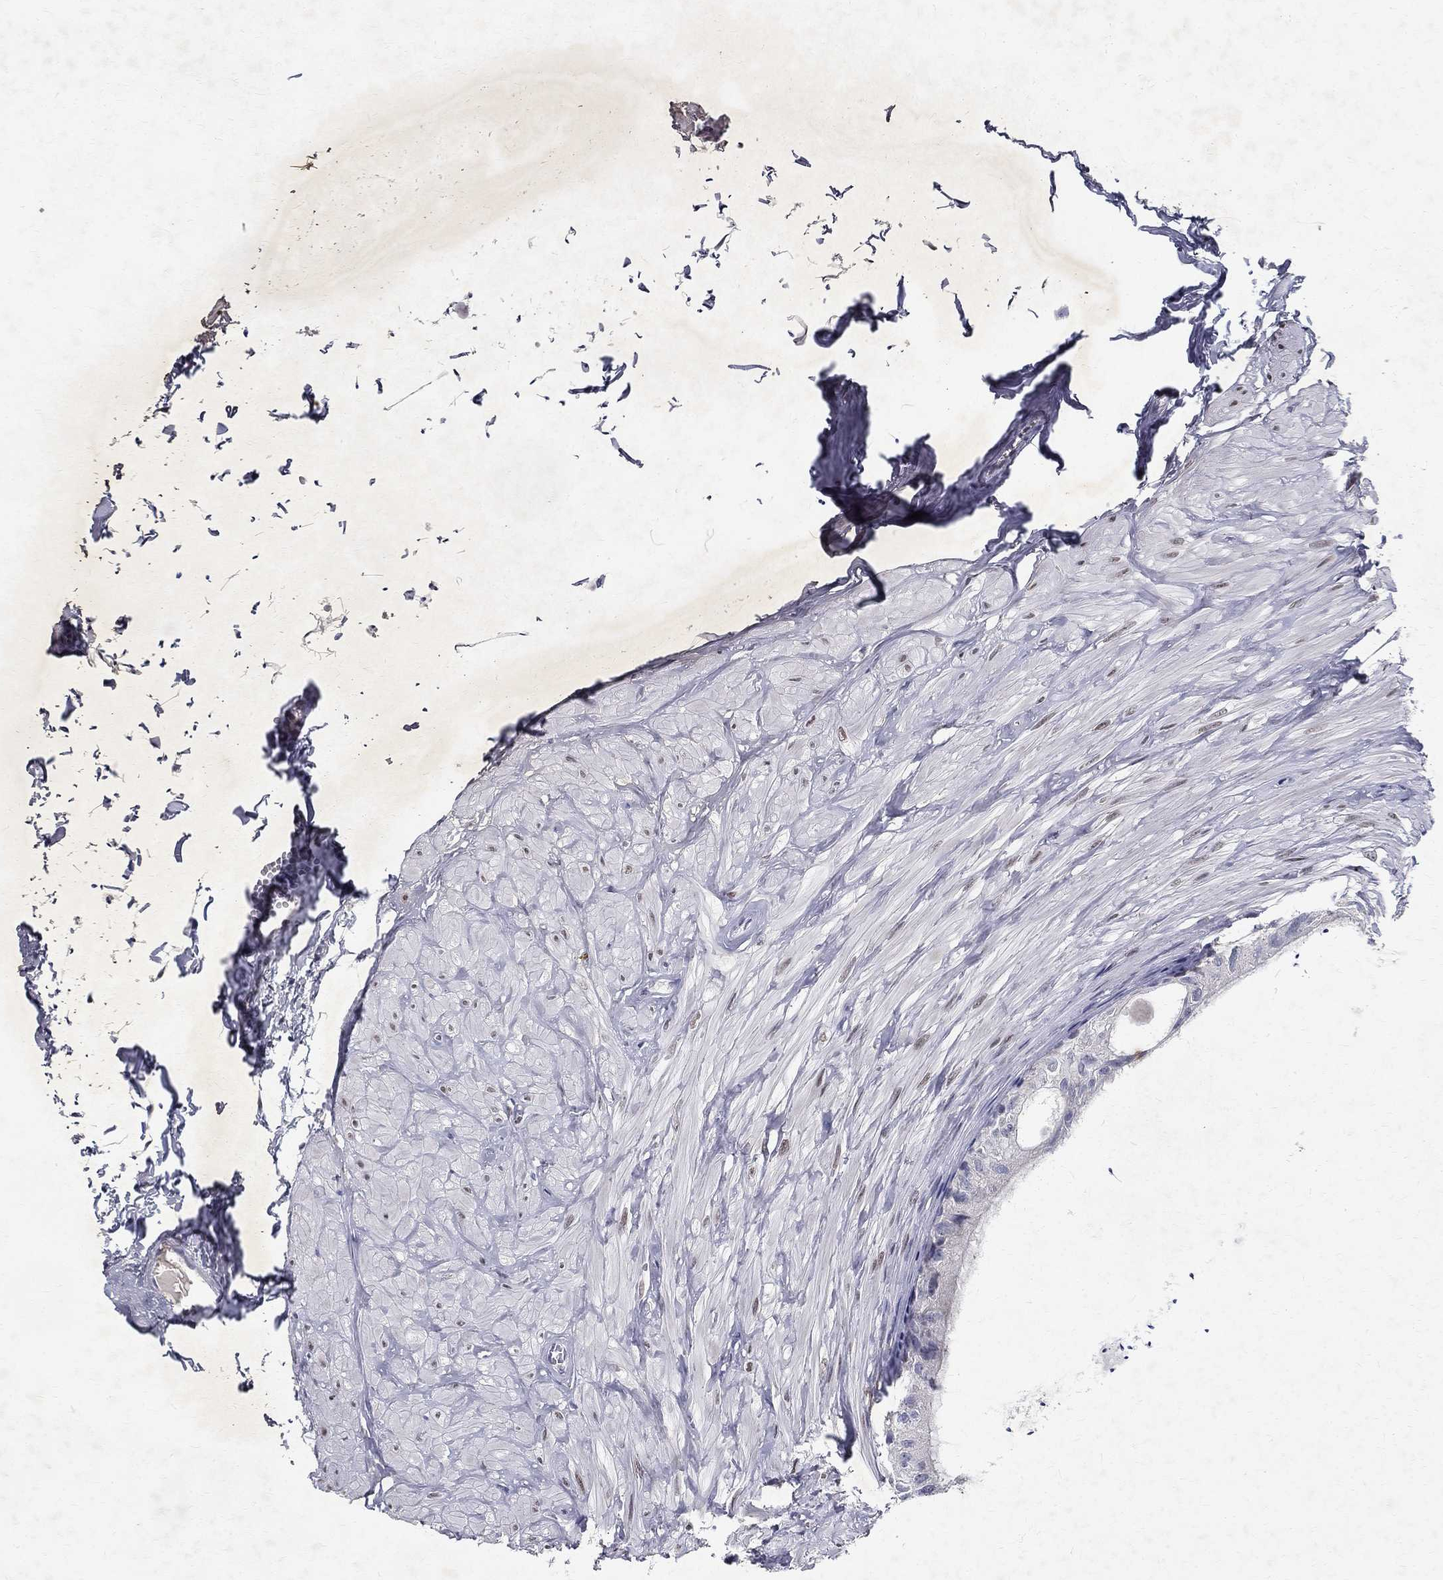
{"staining": {"intensity": "negative", "quantity": "none", "location": "none"}, "tissue": "epididymis", "cell_type": "Glandular cells", "image_type": "normal", "snomed": [{"axis": "morphology", "description": "Normal tissue, NOS"}, {"axis": "topography", "description": "Epididymis"}], "caption": "The IHC photomicrograph has no significant positivity in glandular cells of epididymis.", "gene": "RBFOX1", "patient": {"sex": "male", "age": 32}}